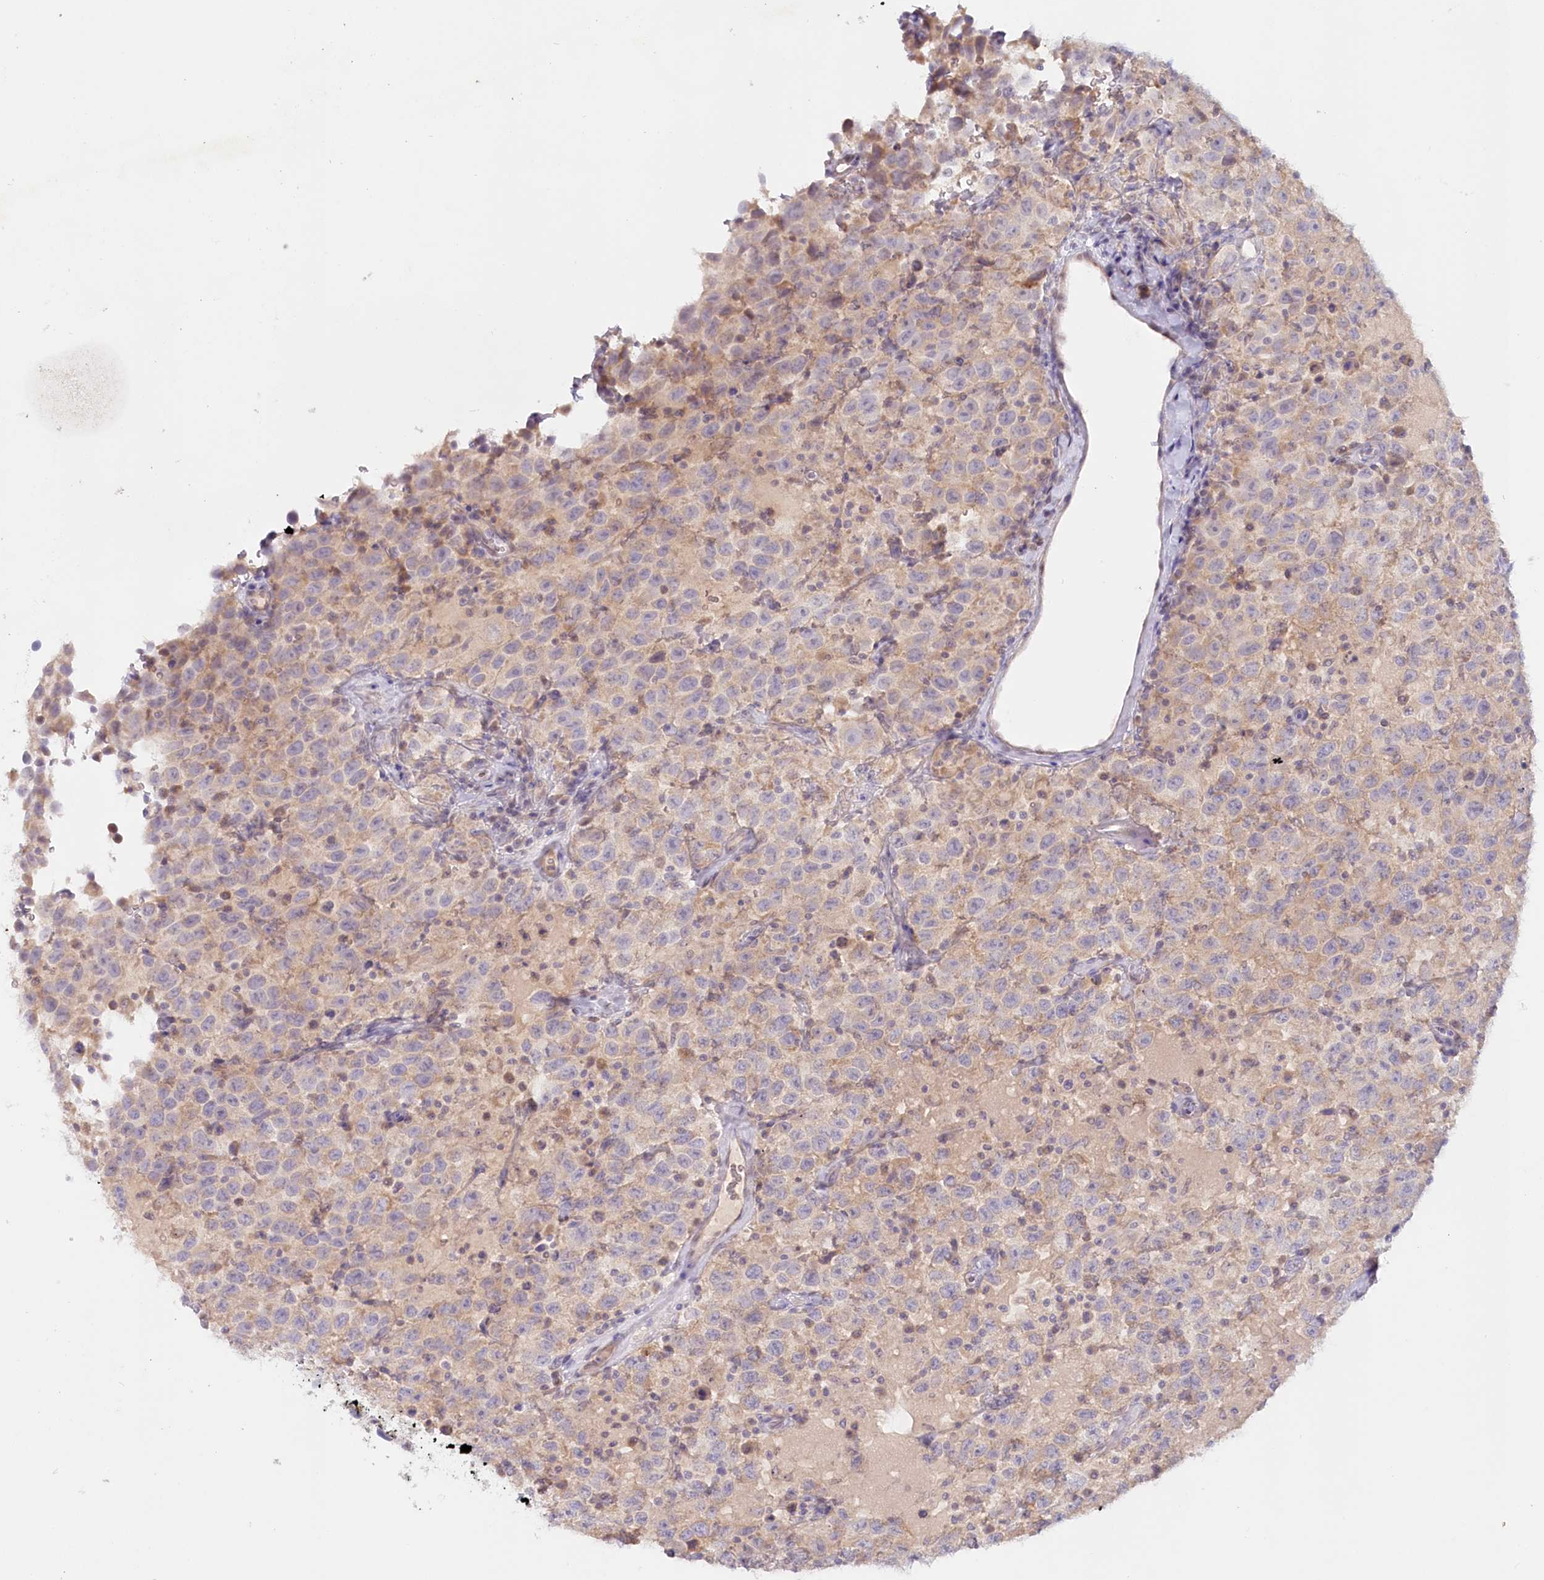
{"staining": {"intensity": "weak", "quantity": "<25%", "location": "cytoplasmic/membranous"}, "tissue": "testis cancer", "cell_type": "Tumor cells", "image_type": "cancer", "snomed": [{"axis": "morphology", "description": "Seminoma, NOS"}, {"axis": "topography", "description": "Testis"}], "caption": "This image is of testis seminoma stained with immunohistochemistry to label a protein in brown with the nuclei are counter-stained blue. There is no positivity in tumor cells. (Stains: DAB (3,3'-diaminobenzidine) immunohistochemistry with hematoxylin counter stain, Microscopy: brightfield microscopy at high magnification).", "gene": "PSAPL1", "patient": {"sex": "male", "age": 41}}